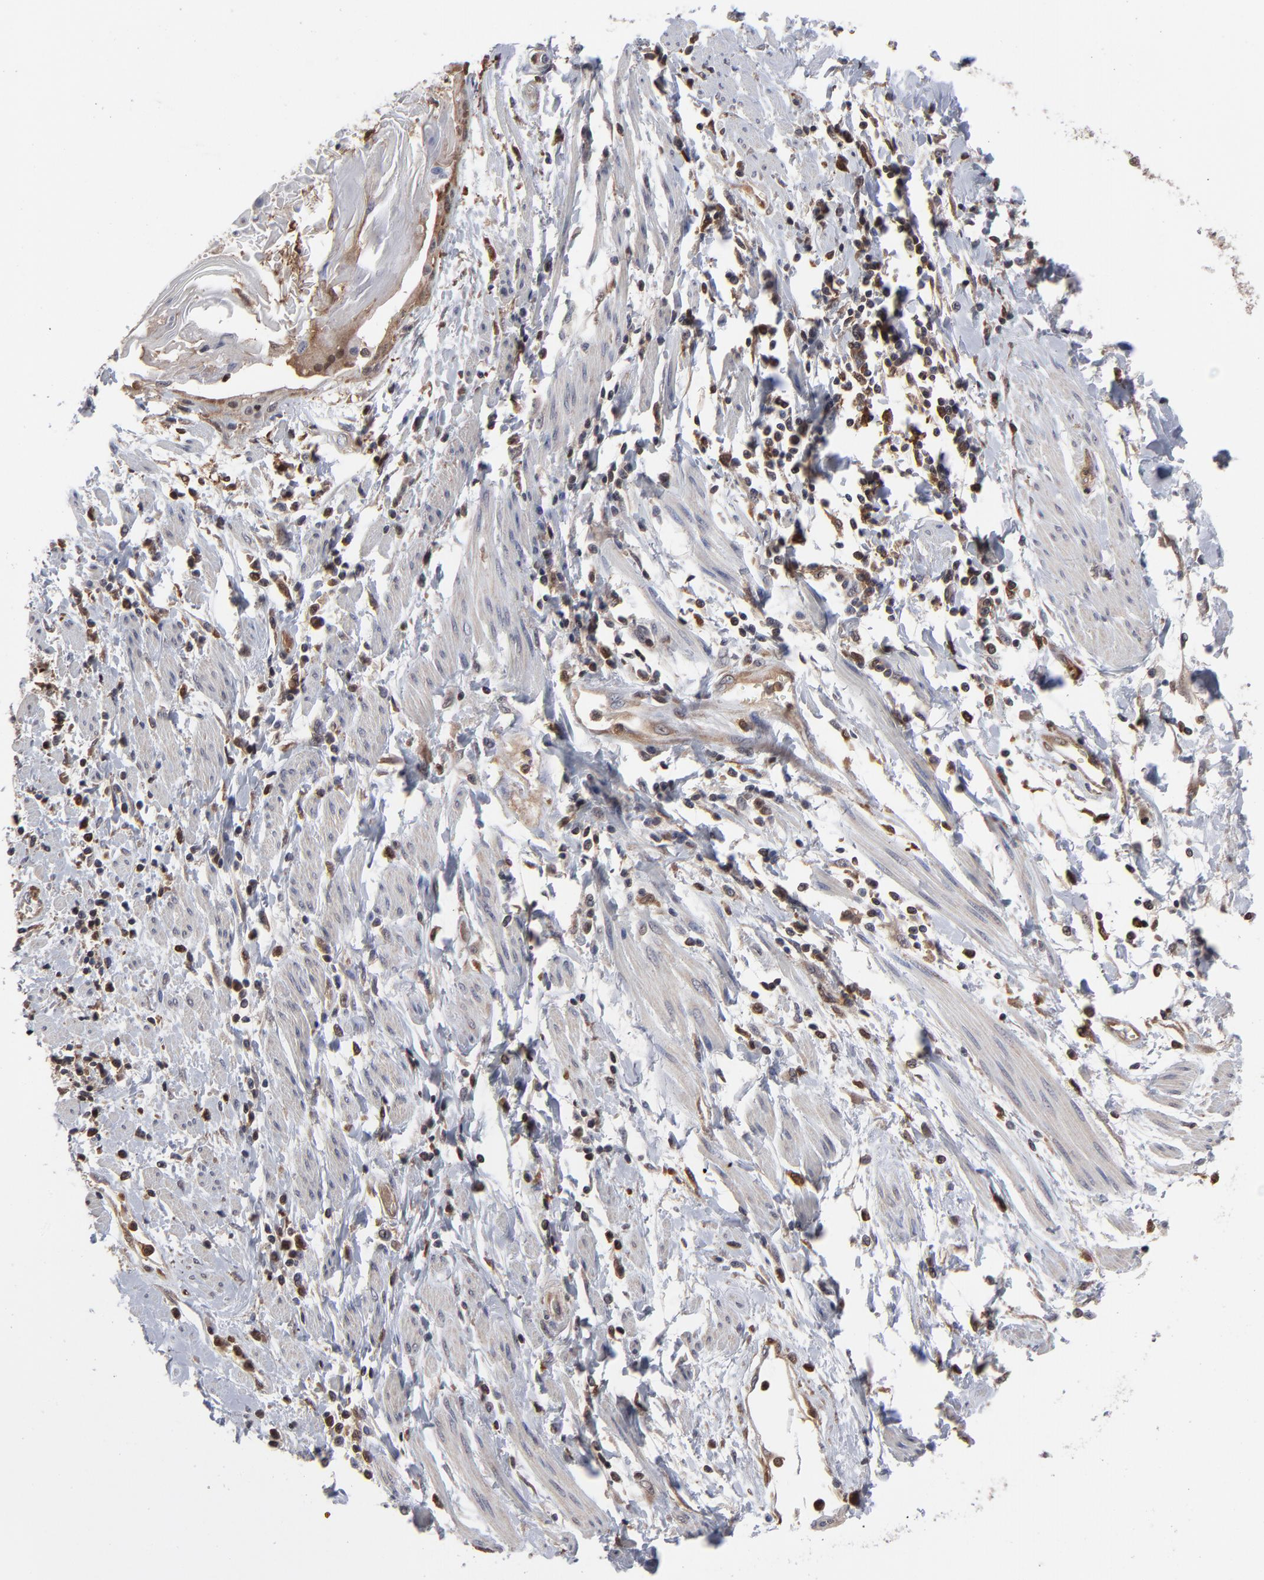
{"staining": {"intensity": "moderate", "quantity": ">75%", "location": "cytoplasmic/membranous"}, "tissue": "cervical cancer", "cell_type": "Tumor cells", "image_type": "cancer", "snomed": [{"axis": "morphology", "description": "Squamous cell carcinoma, NOS"}, {"axis": "topography", "description": "Cervix"}], "caption": "Human squamous cell carcinoma (cervical) stained with a brown dye exhibits moderate cytoplasmic/membranous positive staining in about >75% of tumor cells.", "gene": "MAP2K1", "patient": {"sex": "female", "age": 57}}